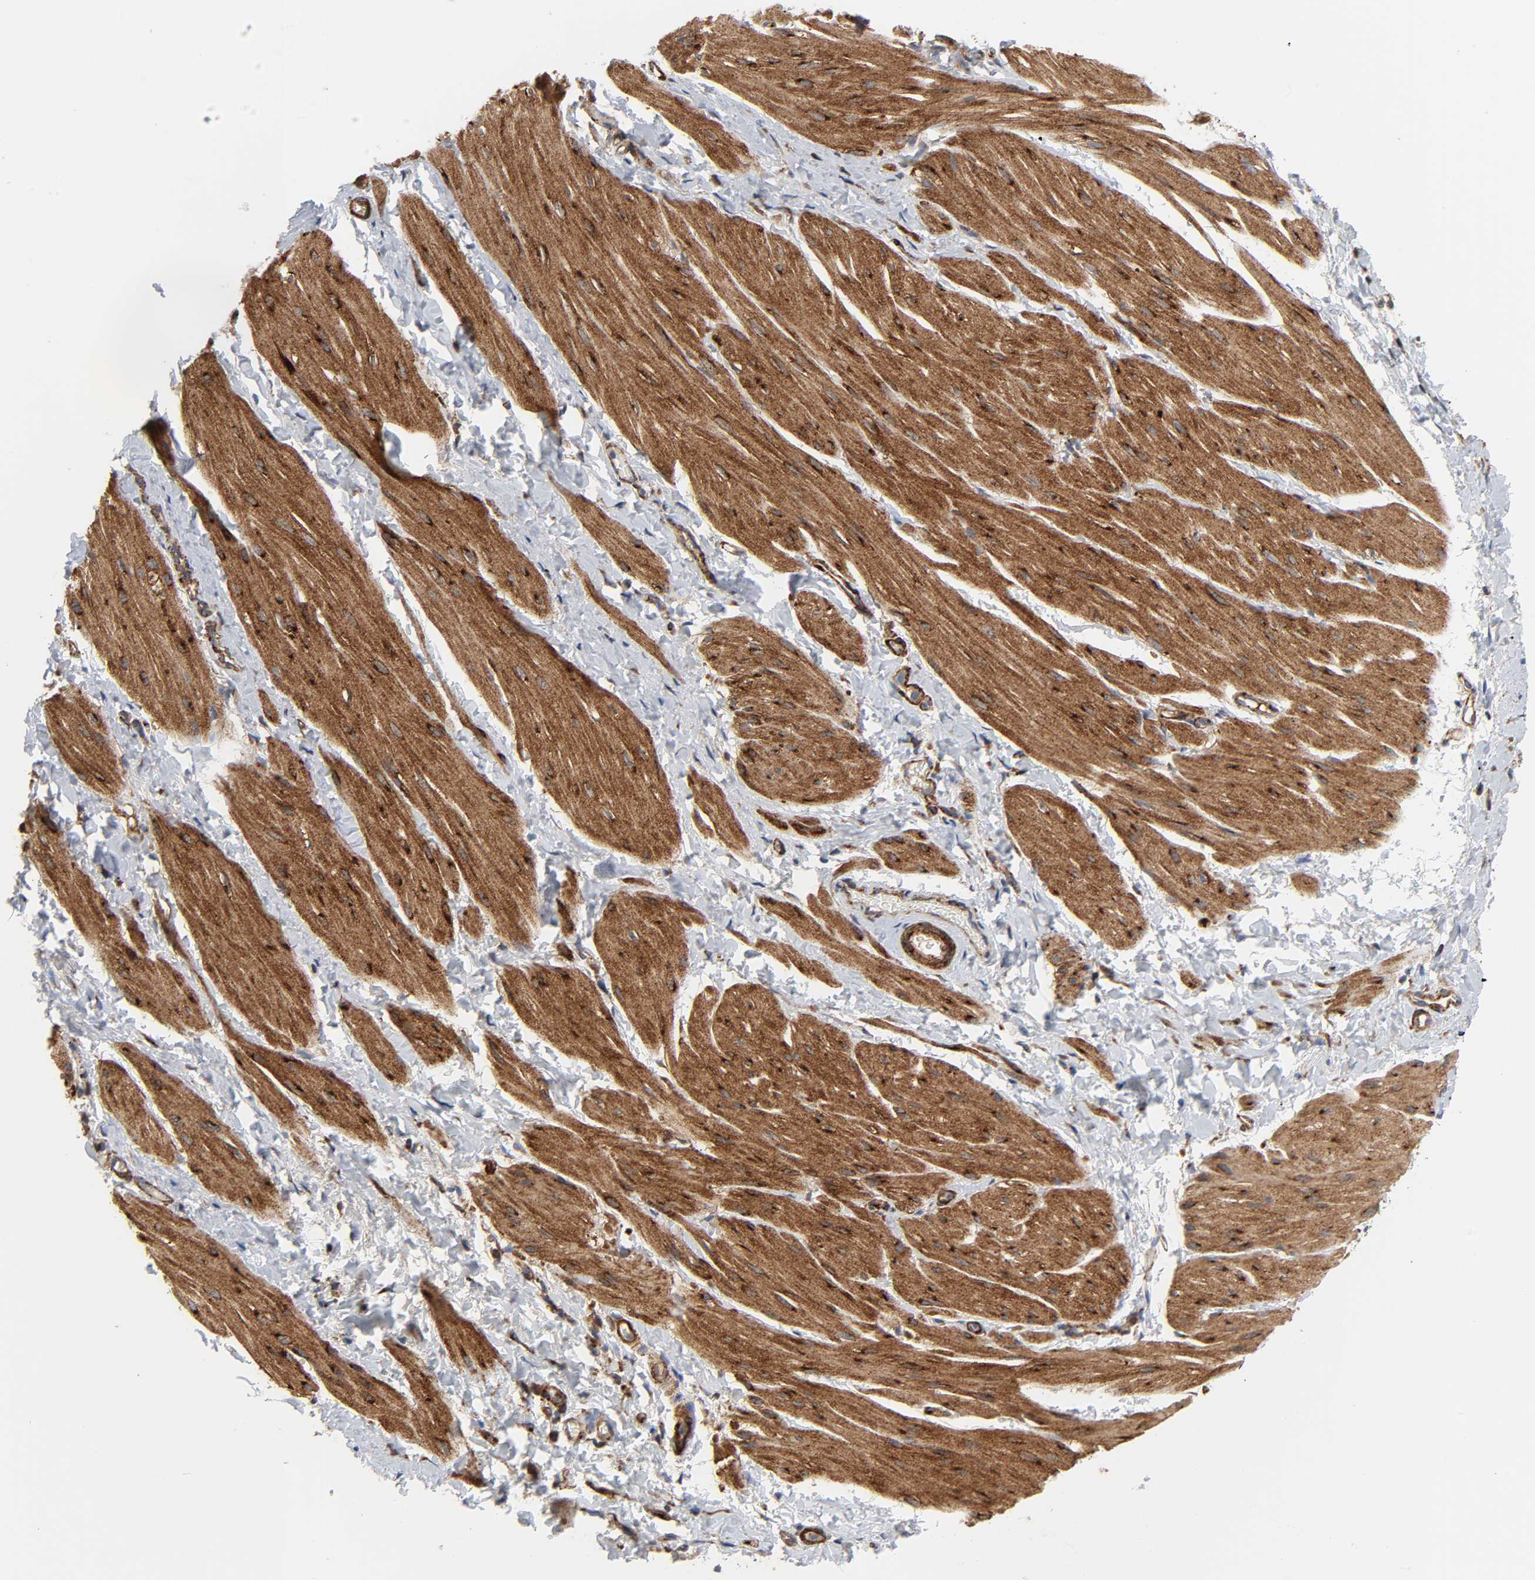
{"staining": {"intensity": "strong", "quantity": ">75%", "location": "cytoplasmic/membranous"}, "tissue": "smooth muscle", "cell_type": "Smooth muscle cells", "image_type": "normal", "snomed": [{"axis": "morphology", "description": "Normal tissue, NOS"}, {"axis": "topography", "description": "Smooth muscle"}], "caption": "Strong cytoplasmic/membranous expression for a protein is seen in about >75% of smooth muscle cells of benign smooth muscle using immunohistochemistry (IHC).", "gene": "ARHGAP1", "patient": {"sex": "male", "age": 16}}